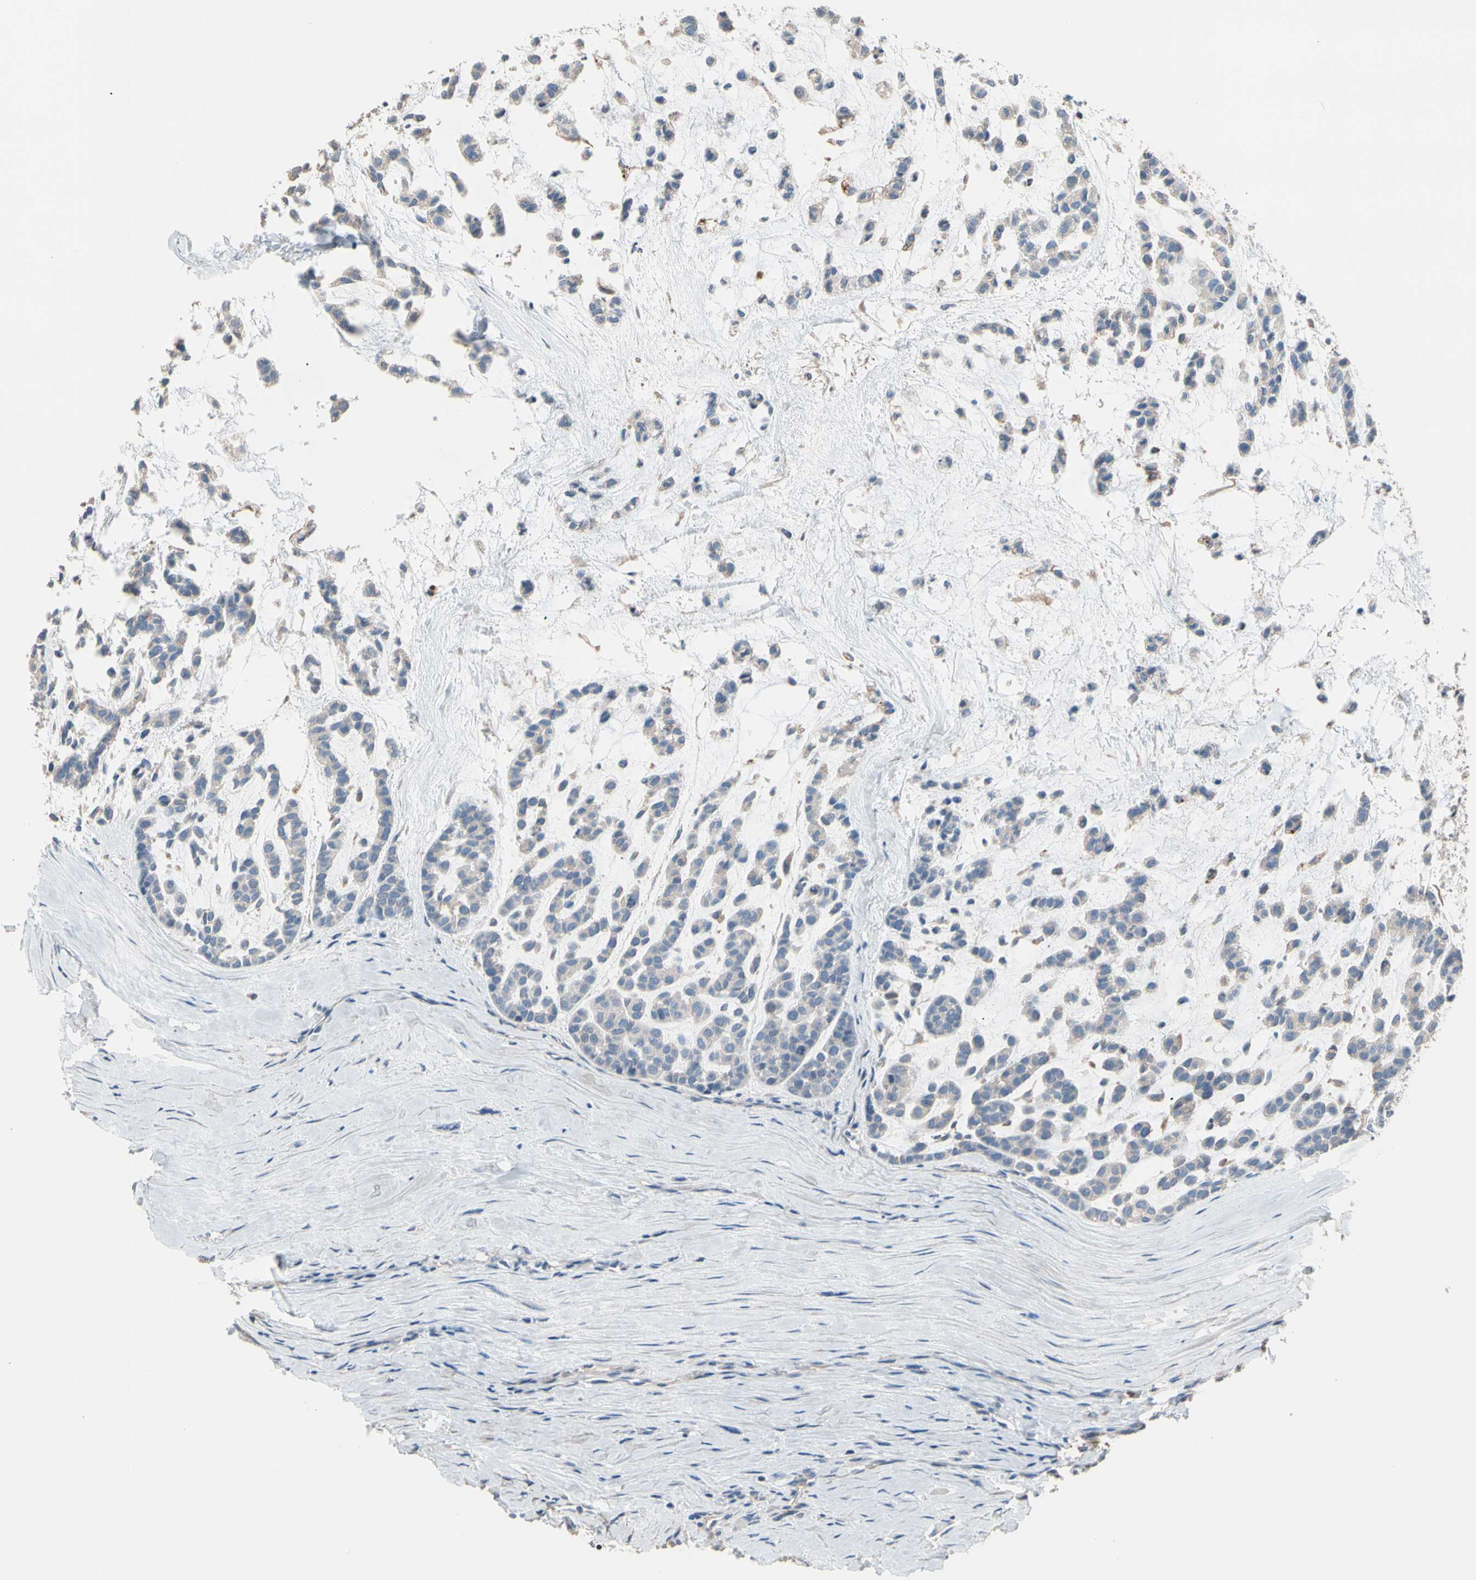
{"staining": {"intensity": "negative", "quantity": "none", "location": "none"}, "tissue": "head and neck cancer", "cell_type": "Tumor cells", "image_type": "cancer", "snomed": [{"axis": "morphology", "description": "Adenocarcinoma, NOS"}, {"axis": "morphology", "description": "Adenoma, NOS"}, {"axis": "topography", "description": "Head-Neck"}], "caption": "Tumor cells show no significant staining in head and neck cancer (adenoma).", "gene": "BBOX1", "patient": {"sex": "female", "age": 55}}